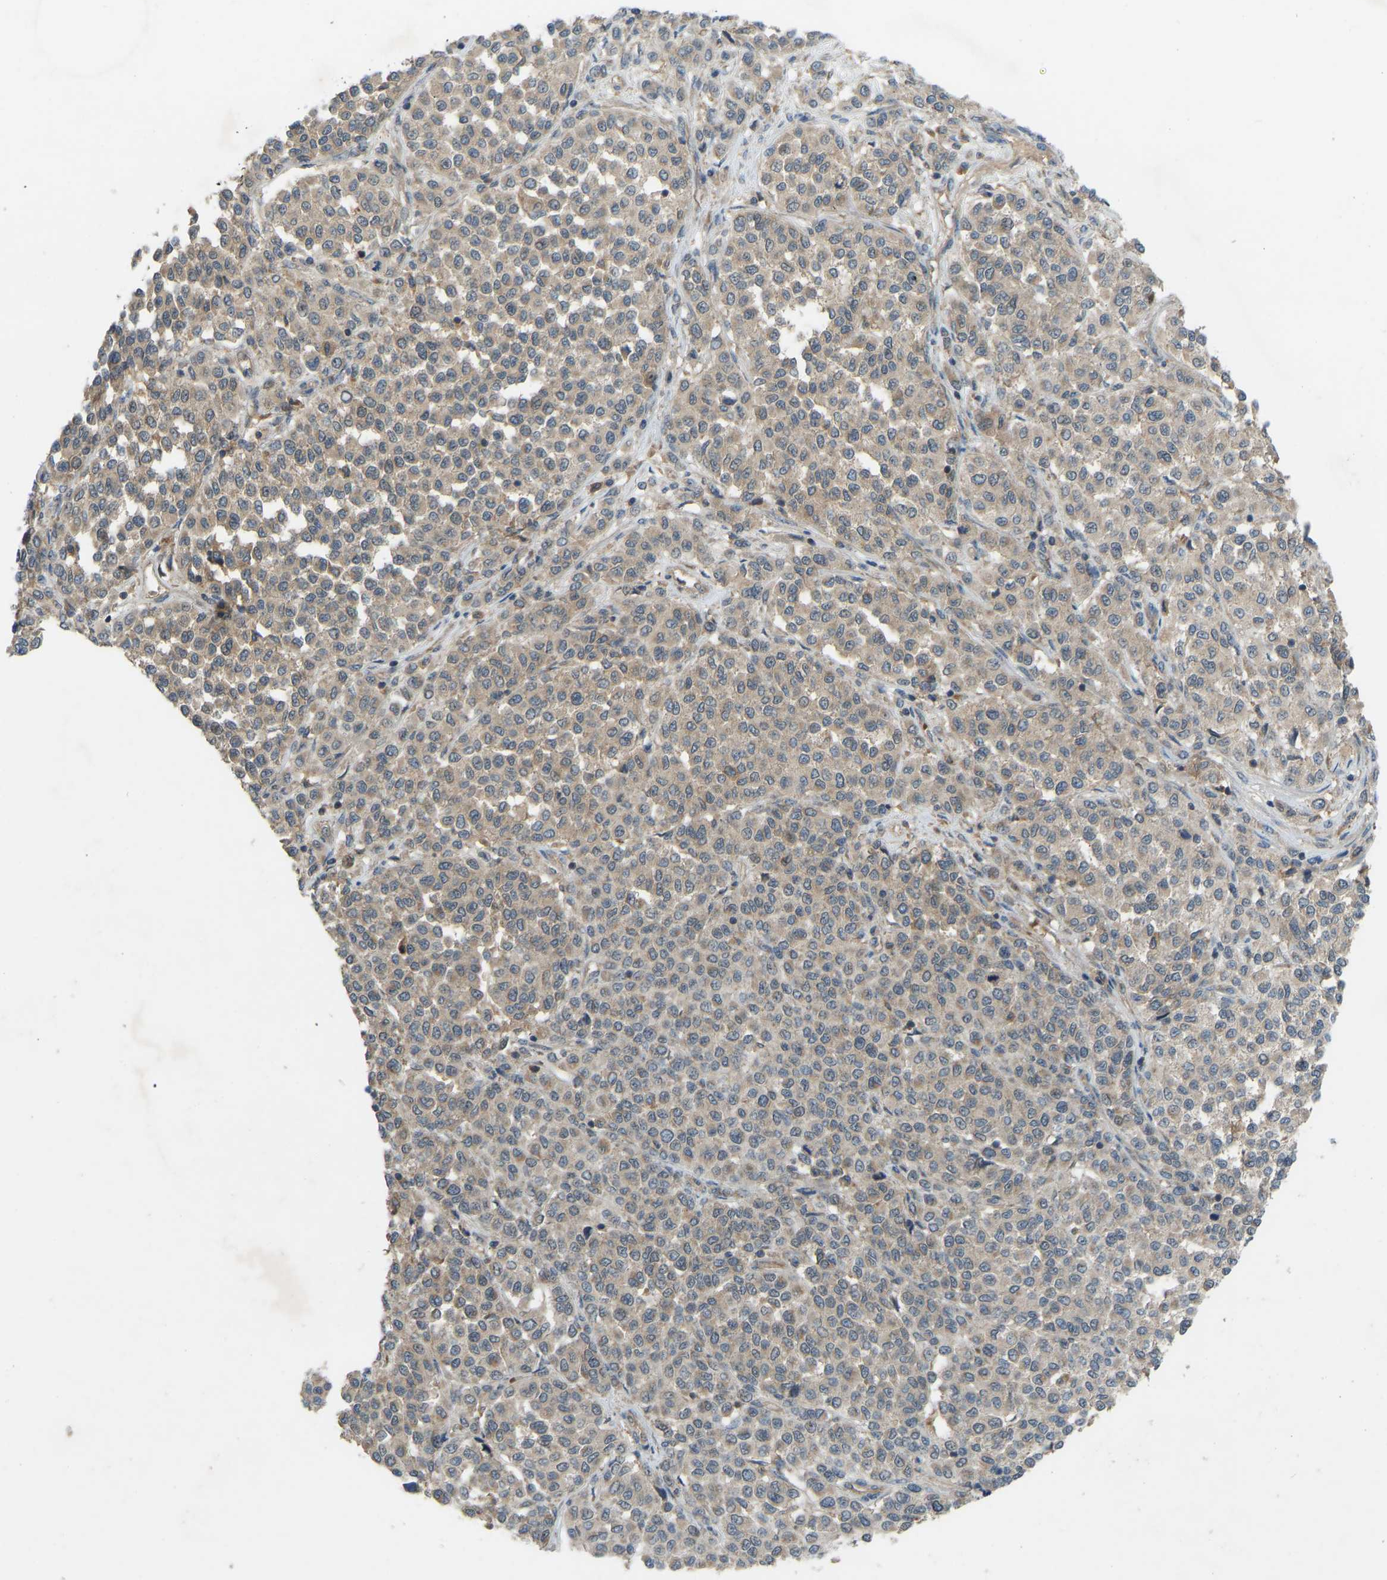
{"staining": {"intensity": "weak", "quantity": ">75%", "location": "cytoplasmic/membranous"}, "tissue": "melanoma", "cell_type": "Tumor cells", "image_type": "cancer", "snomed": [{"axis": "morphology", "description": "Malignant melanoma, Metastatic site"}, {"axis": "topography", "description": "Pancreas"}], "caption": "DAB immunohistochemical staining of malignant melanoma (metastatic site) reveals weak cytoplasmic/membranous protein expression in approximately >75% of tumor cells.", "gene": "ZNF71", "patient": {"sex": "female", "age": 30}}